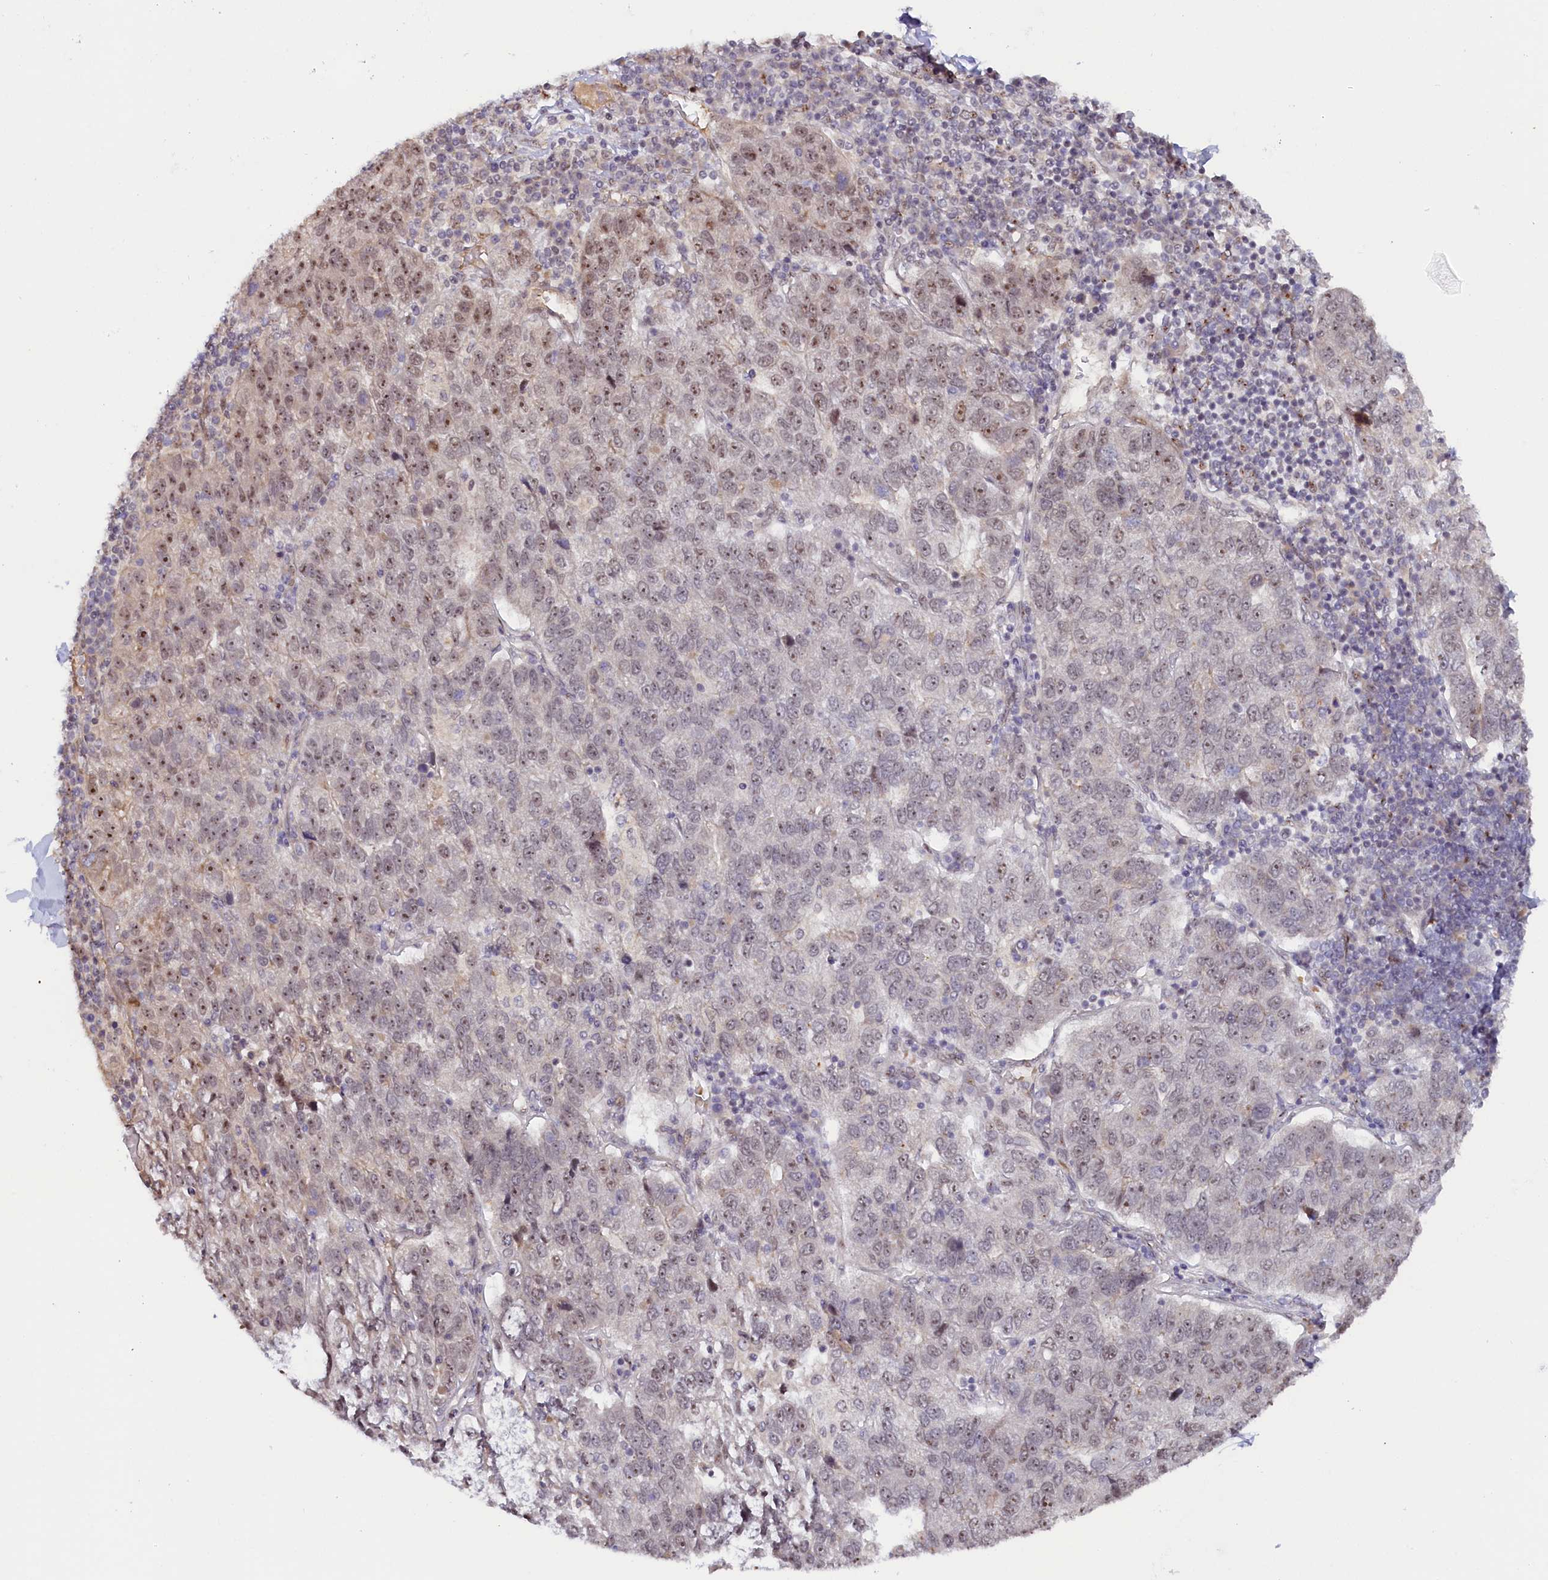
{"staining": {"intensity": "moderate", "quantity": "<25%", "location": "nuclear"}, "tissue": "pancreatic cancer", "cell_type": "Tumor cells", "image_type": "cancer", "snomed": [{"axis": "morphology", "description": "Adenocarcinoma, NOS"}, {"axis": "topography", "description": "Pancreas"}], "caption": "A brown stain labels moderate nuclear positivity of a protein in human pancreatic cancer tumor cells. The protein of interest is shown in brown color, while the nuclei are stained blue.", "gene": "ANKRD24", "patient": {"sex": "female", "age": 61}}